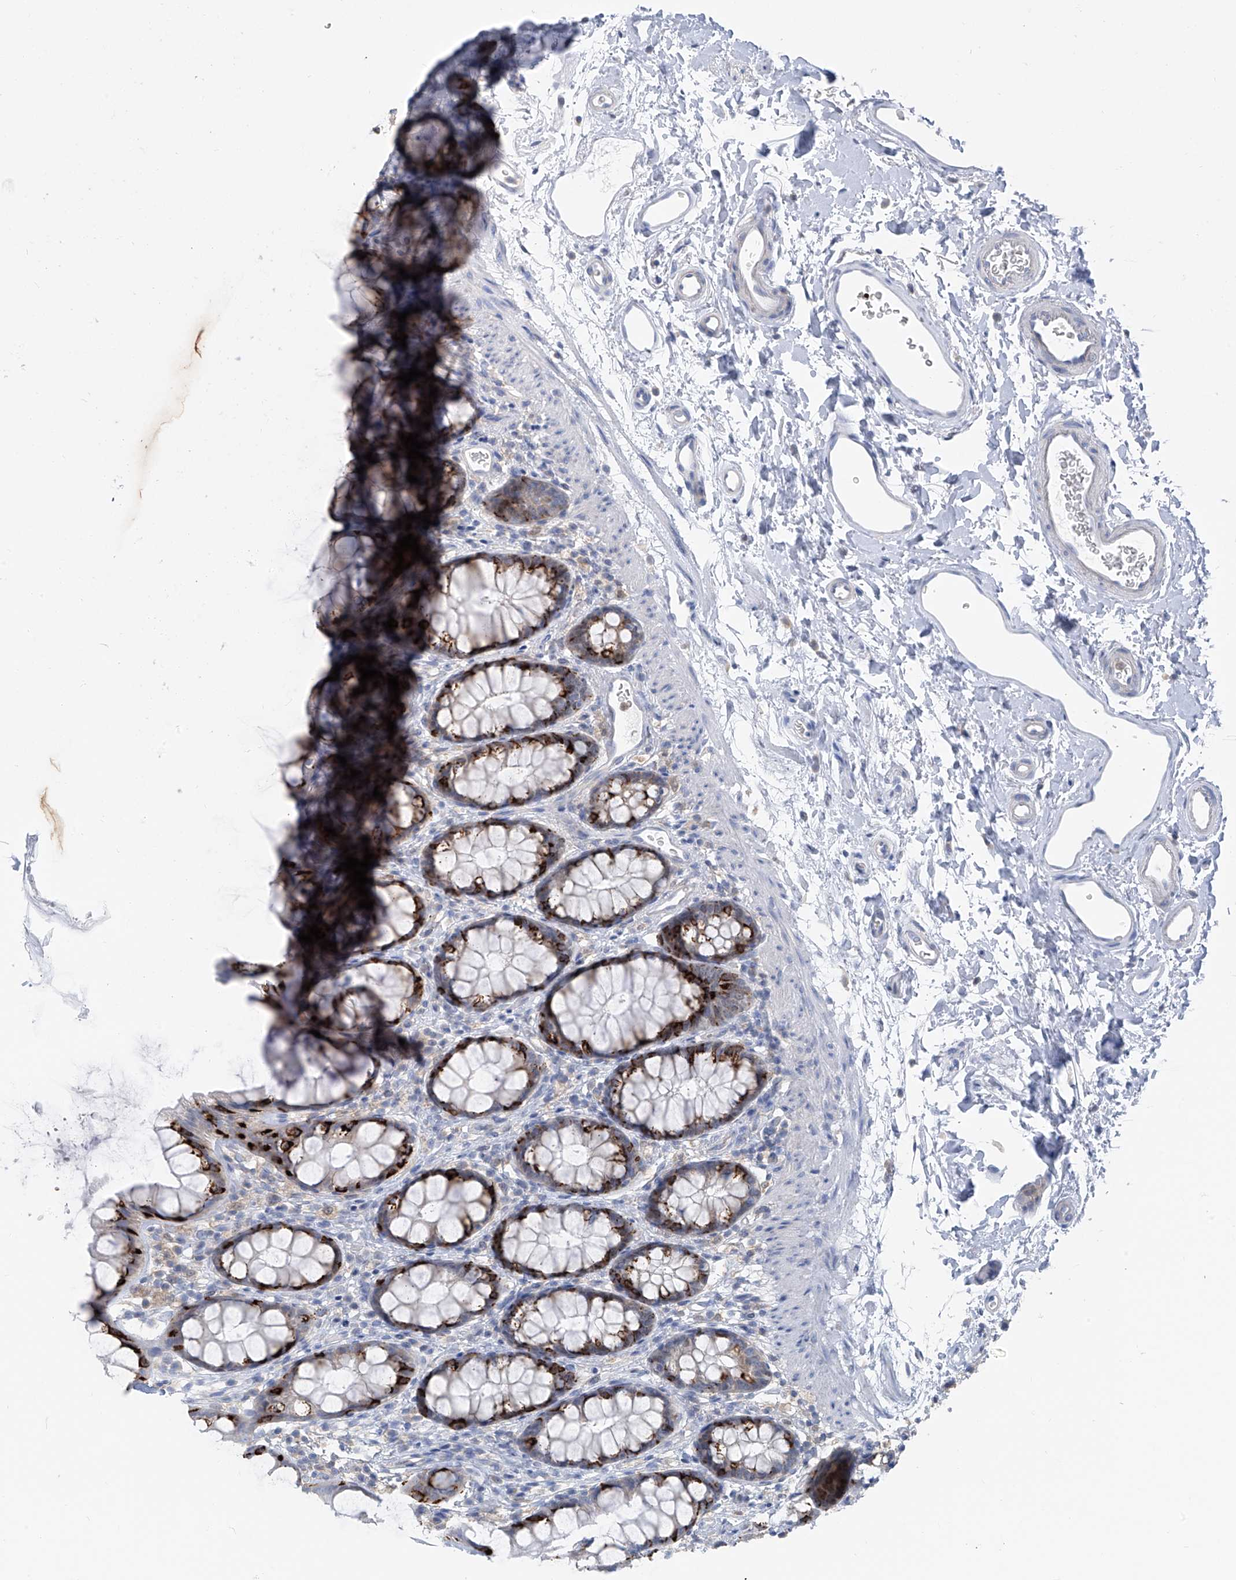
{"staining": {"intensity": "strong", "quantity": "25%-75%", "location": "cytoplasmic/membranous"}, "tissue": "rectum", "cell_type": "Glandular cells", "image_type": "normal", "snomed": [{"axis": "morphology", "description": "Normal tissue, NOS"}, {"axis": "topography", "description": "Rectum"}], "caption": "The image demonstrates immunohistochemical staining of benign rectum. There is strong cytoplasmic/membranous expression is present in about 25%-75% of glandular cells.", "gene": "FGD2", "patient": {"sex": "female", "age": 65}}